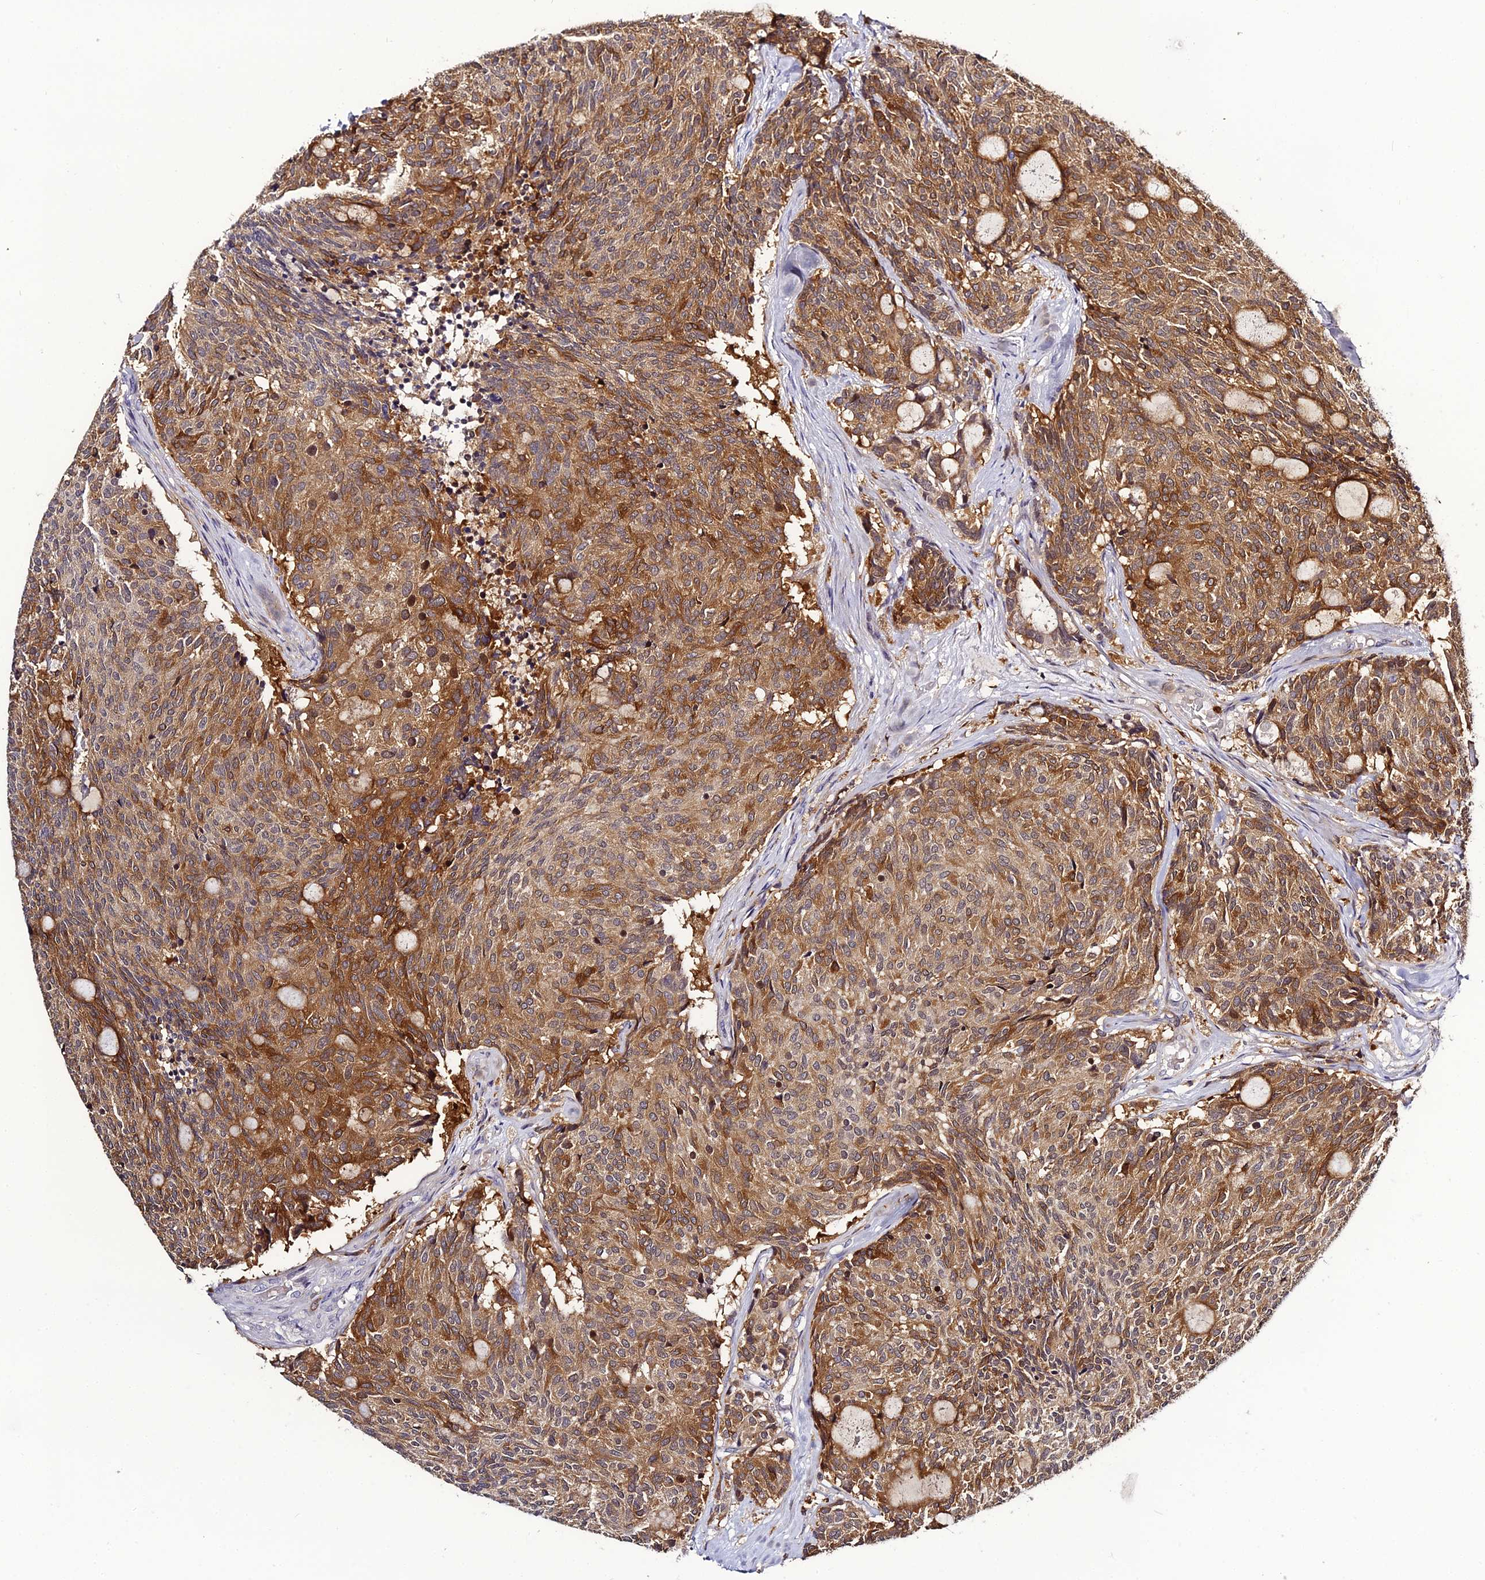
{"staining": {"intensity": "moderate", "quantity": ">75%", "location": "cytoplasmic/membranous"}, "tissue": "carcinoid", "cell_type": "Tumor cells", "image_type": "cancer", "snomed": [{"axis": "morphology", "description": "Carcinoid, malignant, NOS"}, {"axis": "topography", "description": "Pancreas"}], "caption": "High-magnification brightfield microscopy of malignant carcinoid stained with DAB (3,3'-diaminobenzidine) (brown) and counterstained with hematoxylin (blue). tumor cells exhibit moderate cytoplasmic/membranous expression is appreciated in about>75% of cells.", "gene": "IL4I1", "patient": {"sex": "female", "age": 54}}